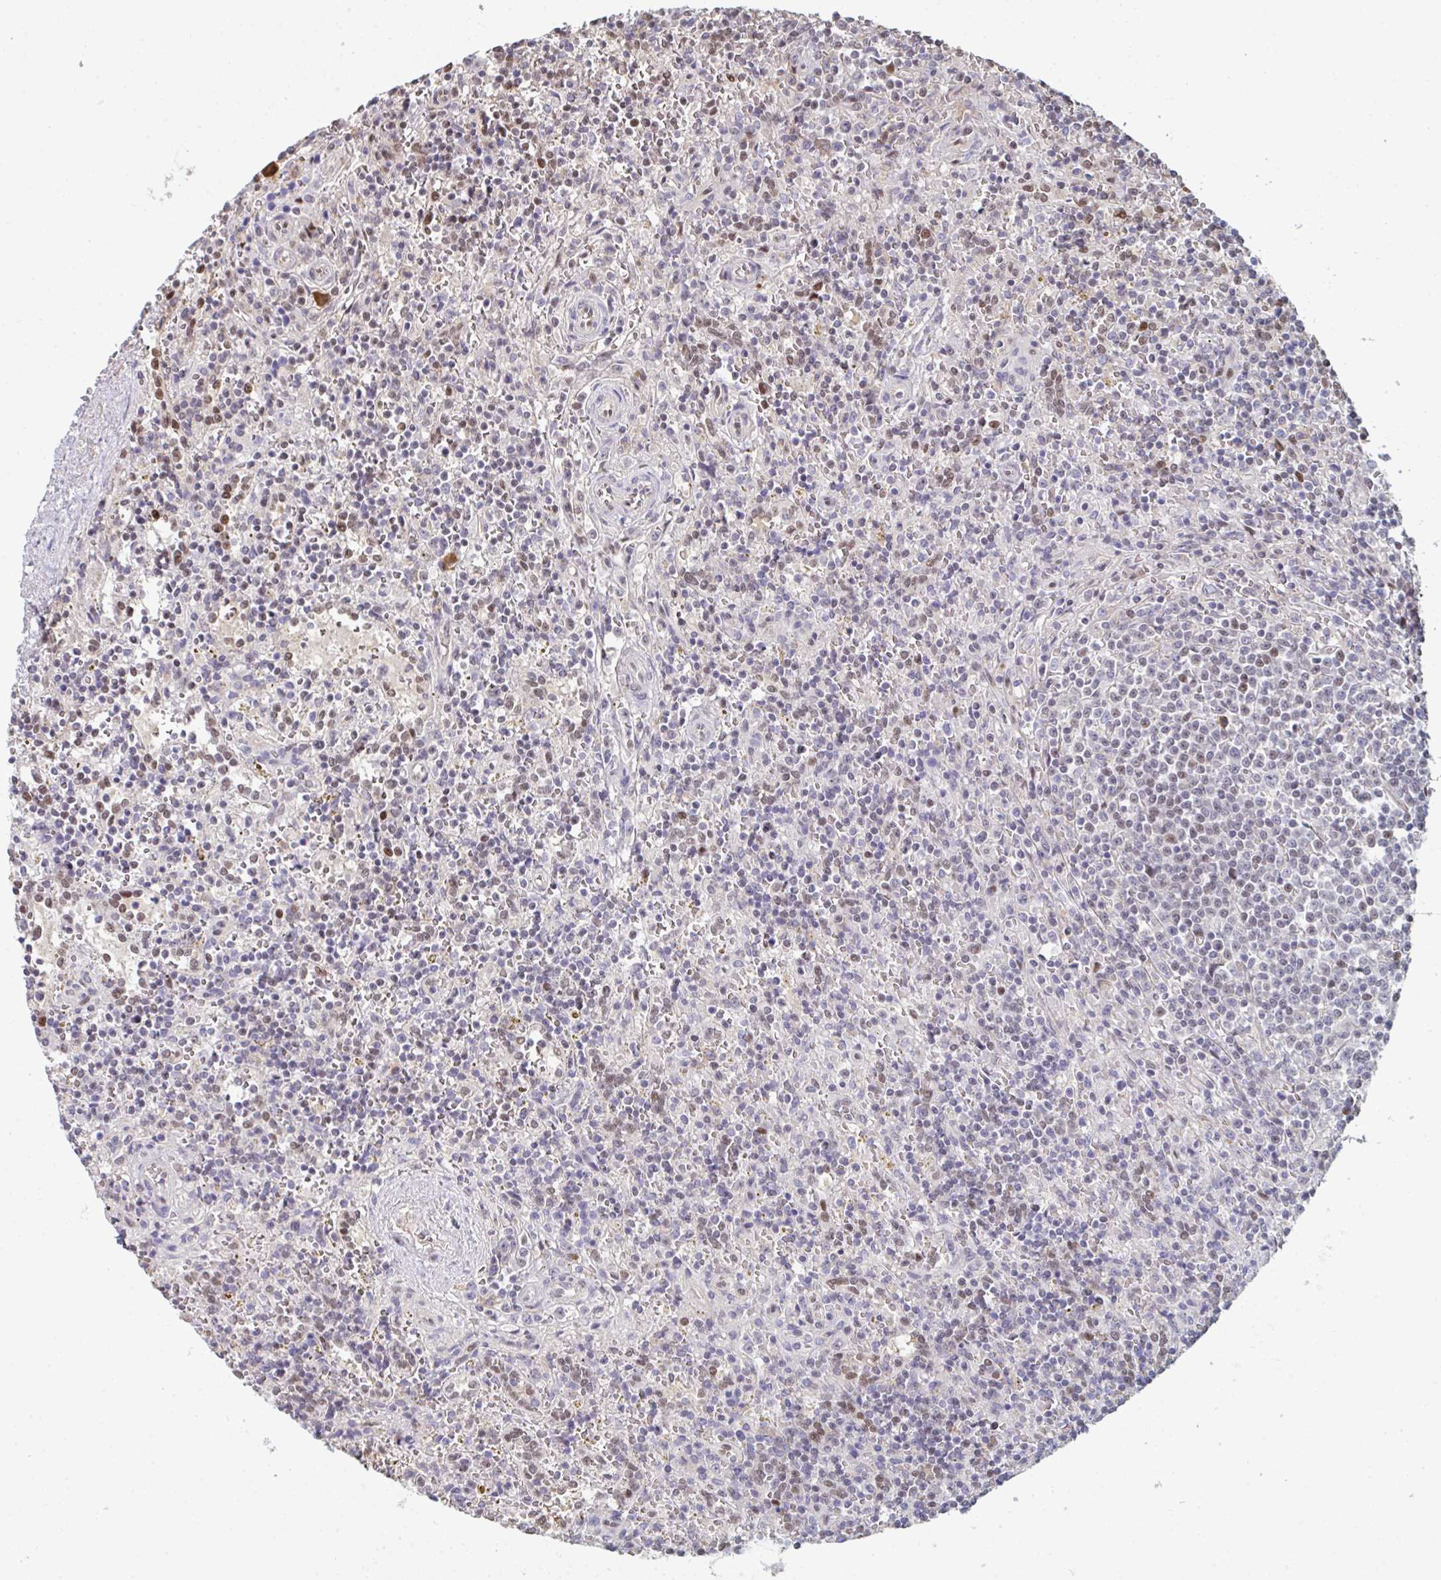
{"staining": {"intensity": "weak", "quantity": "<25%", "location": "nuclear"}, "tissue": "lymphoma", "cell_type": "Tumor cells", "image_type": "cancer", "snomed": [{"axis": "morphology", "description": "Malignant lymphoma, non-Hodgkin's type, Low grade"}, {"axis": "topography", "description": "Spleen"}], "caption": "The image shows no significant staining in tumor cells of lymphoma.", "gene": "ACD", "patient": {"sex": "male", "age": 67}}